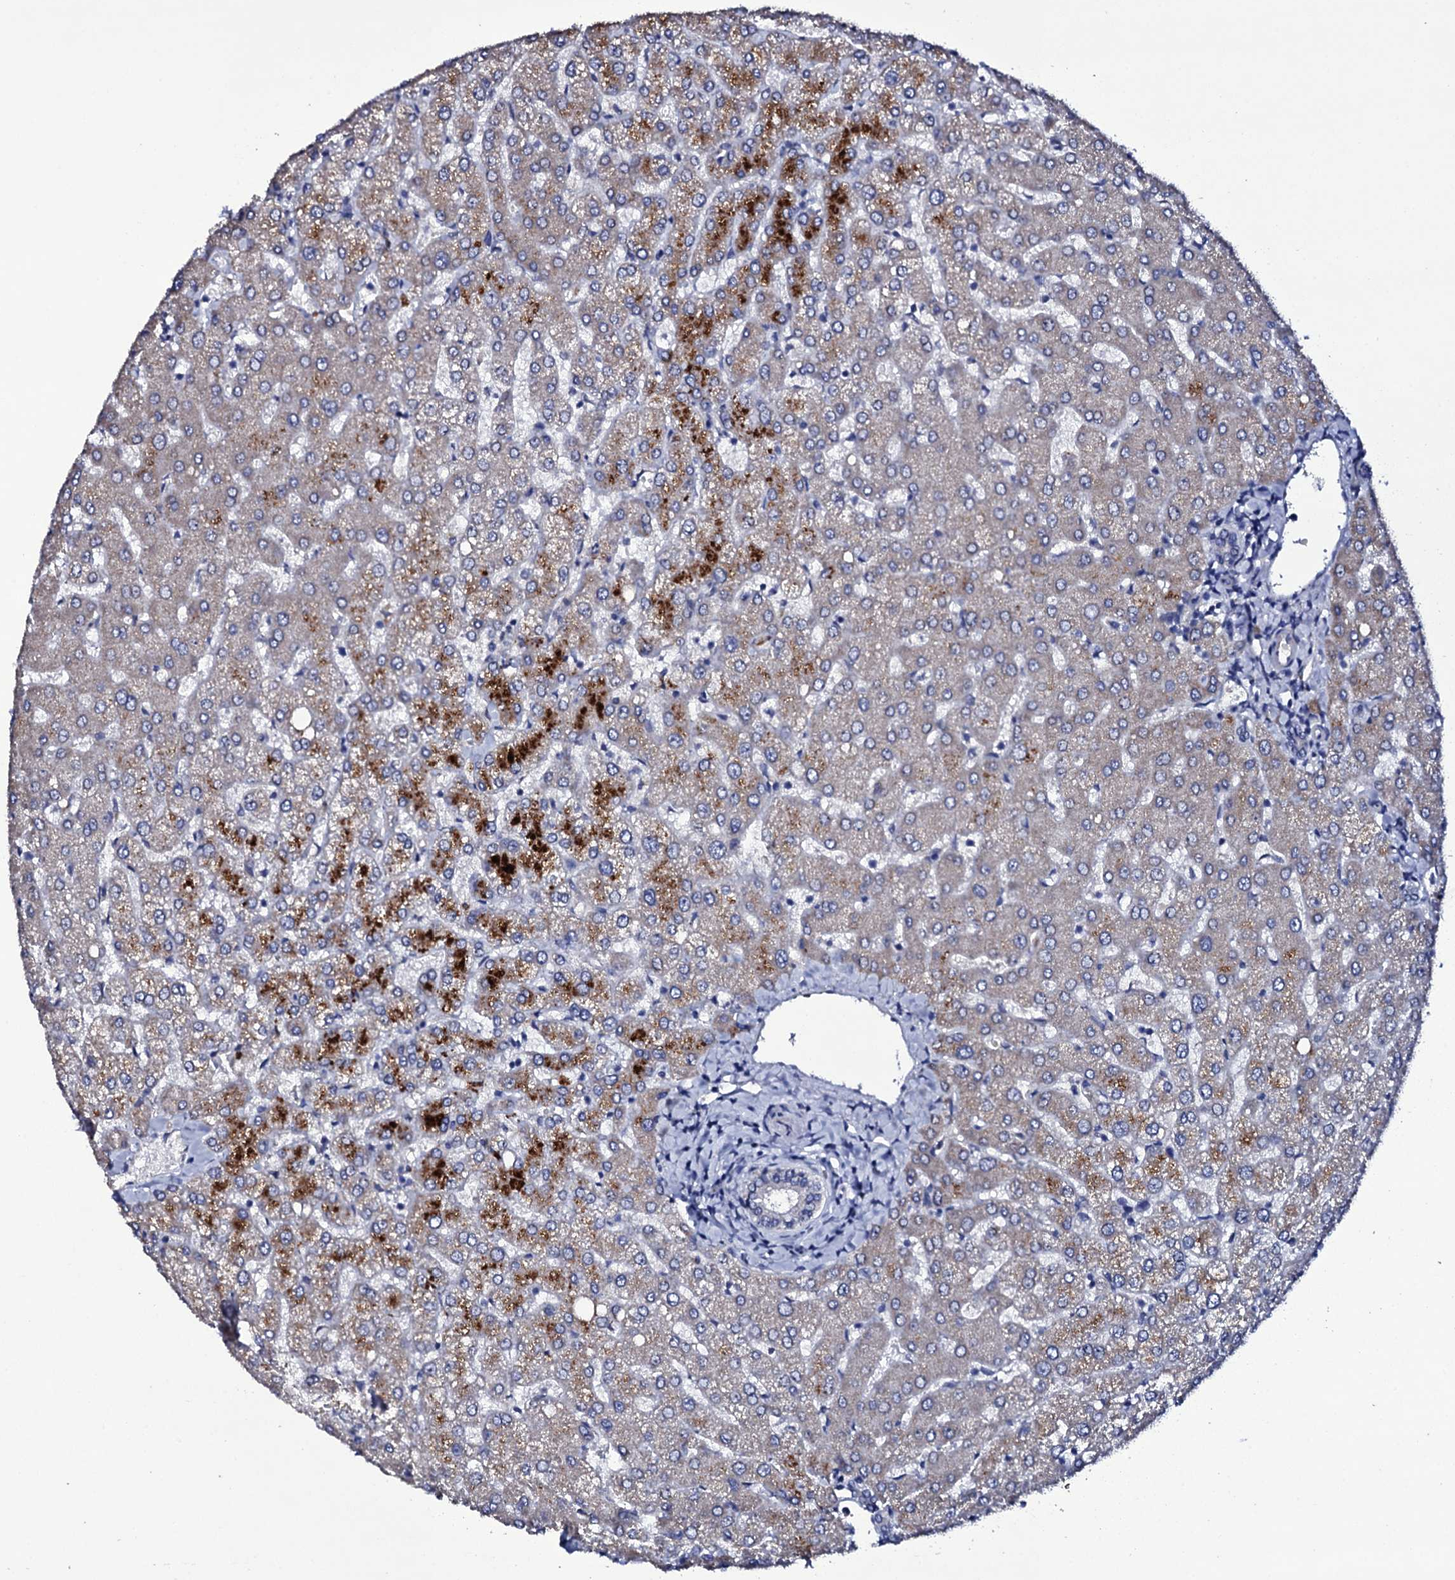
{"staining": {"intensity": "negative", "quantity": "none", "location": "none"}, "tissue": "liver", "cell_type": "Cholangiocytes", "image_type": "normal", "snomed": [{"axis": "morphology", "description": "Normal tissue, NOS"}, {"axis": "topography", "description": "Liver"}], "caption": "A high-resolution image shows immunohistochemistry staining of normal liver, which reveals no significant expression in cholangiocytes. (DAB IHC with hematoxylin counter stain).", "gene": "BCL2L14", "patient": {"sex": "female", "age": 54}}